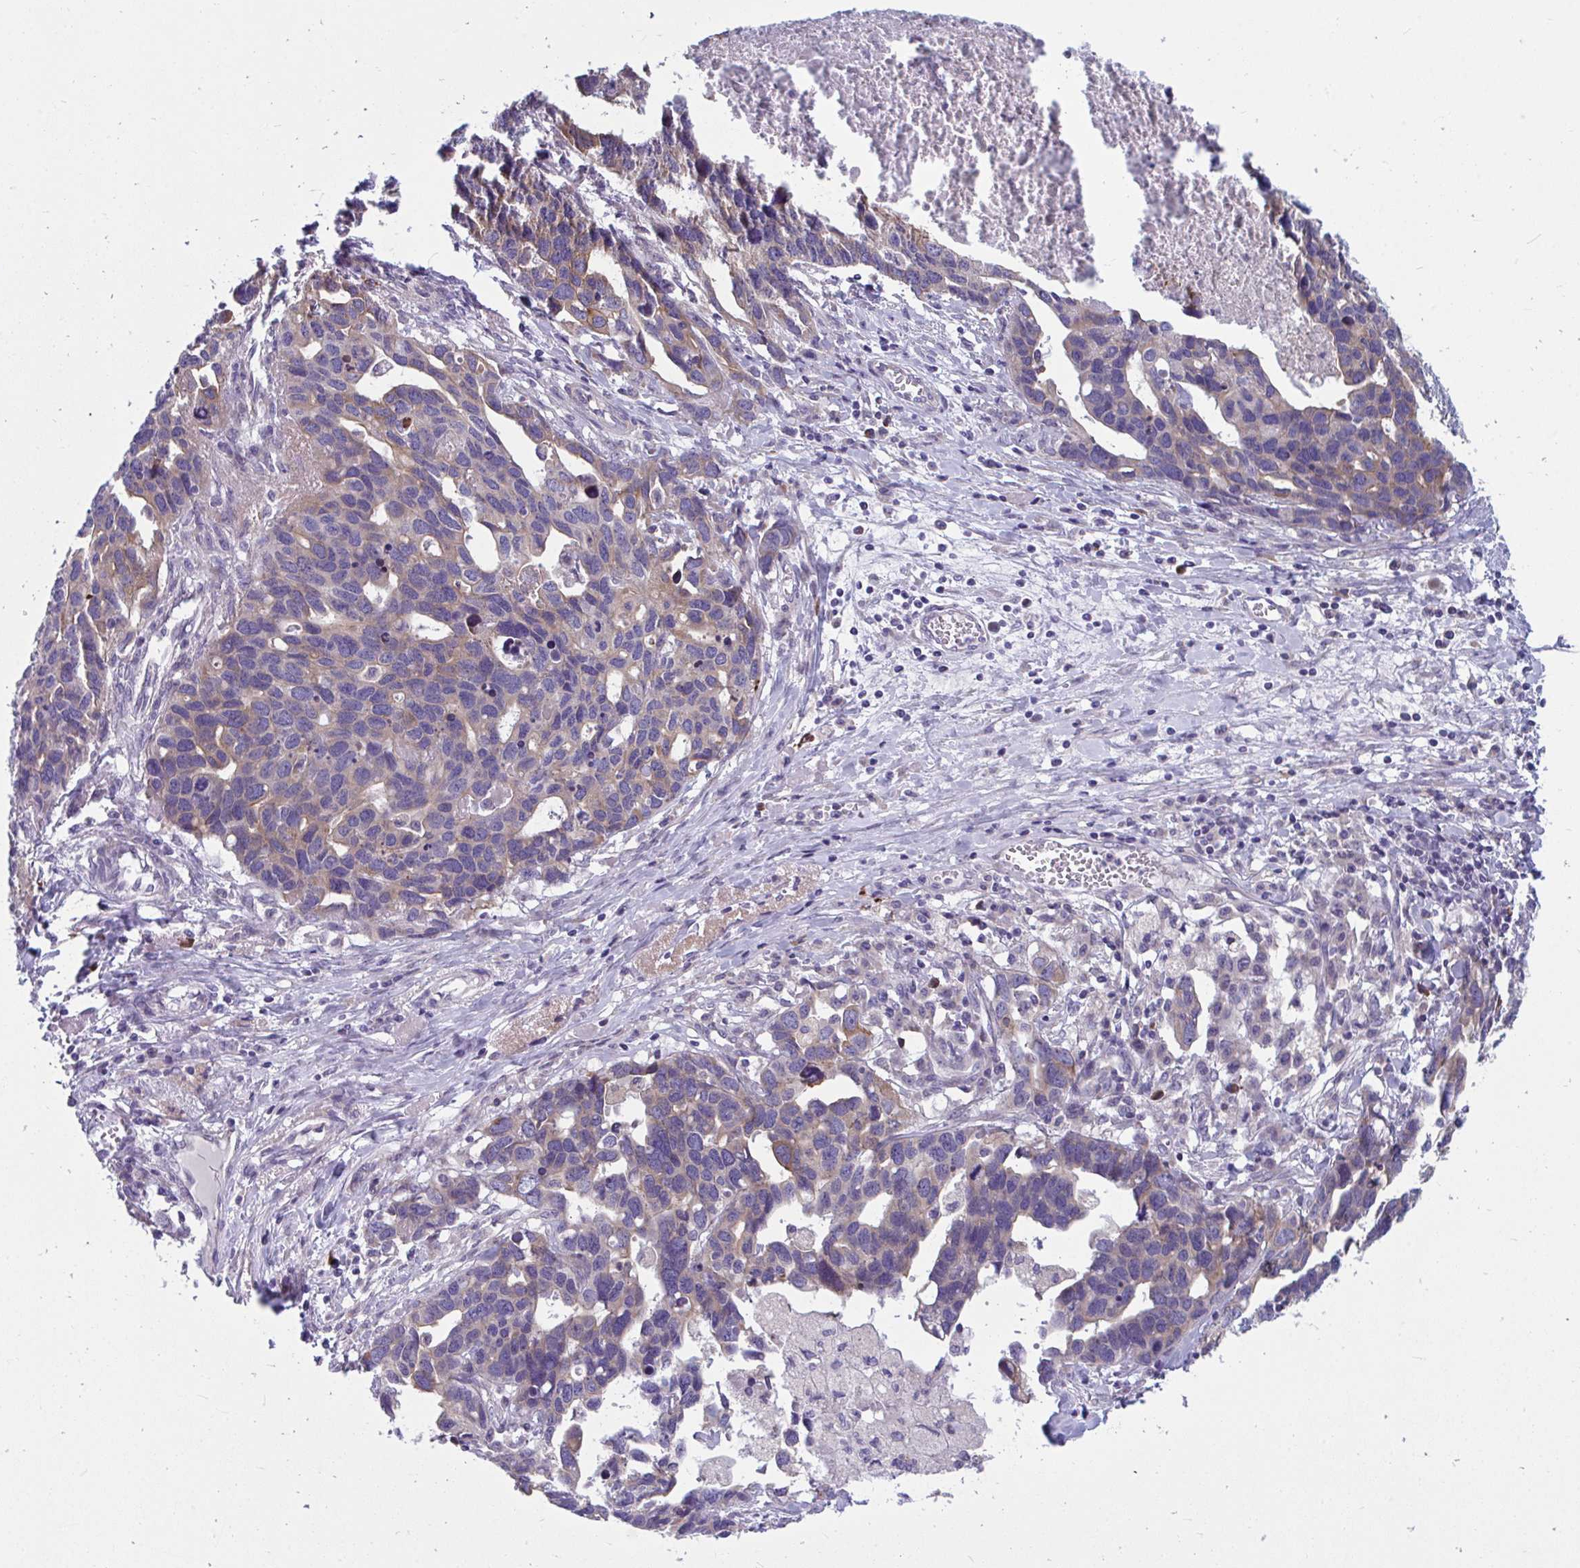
{"staining": {"intensity": "weak", "quantity": "25%-75%", "location": "cytoplasmic/membranous"}, "tissue": "ovarian cancer", "cell_type": "Tumor cells", "image_type": "cancer", "snomed": [{"axis": "morphology", "description": "Cystadenocarcinoma, serous, NOS"}, {"axis": "topography", "description": "Ovary"}], "caption": "A photomicrograph of human ovarian serous cystadenocarcinoma stained for a protein demonstrates weak cytoplasmic/membranous brown staining in tumor cells. The staining was performed using DAB, with brown indicating positive protein expression. Nuclei are stained blue with hematoxylin.", "gene": "WBP1", "patient": {"sex": "female", "age": 54}}